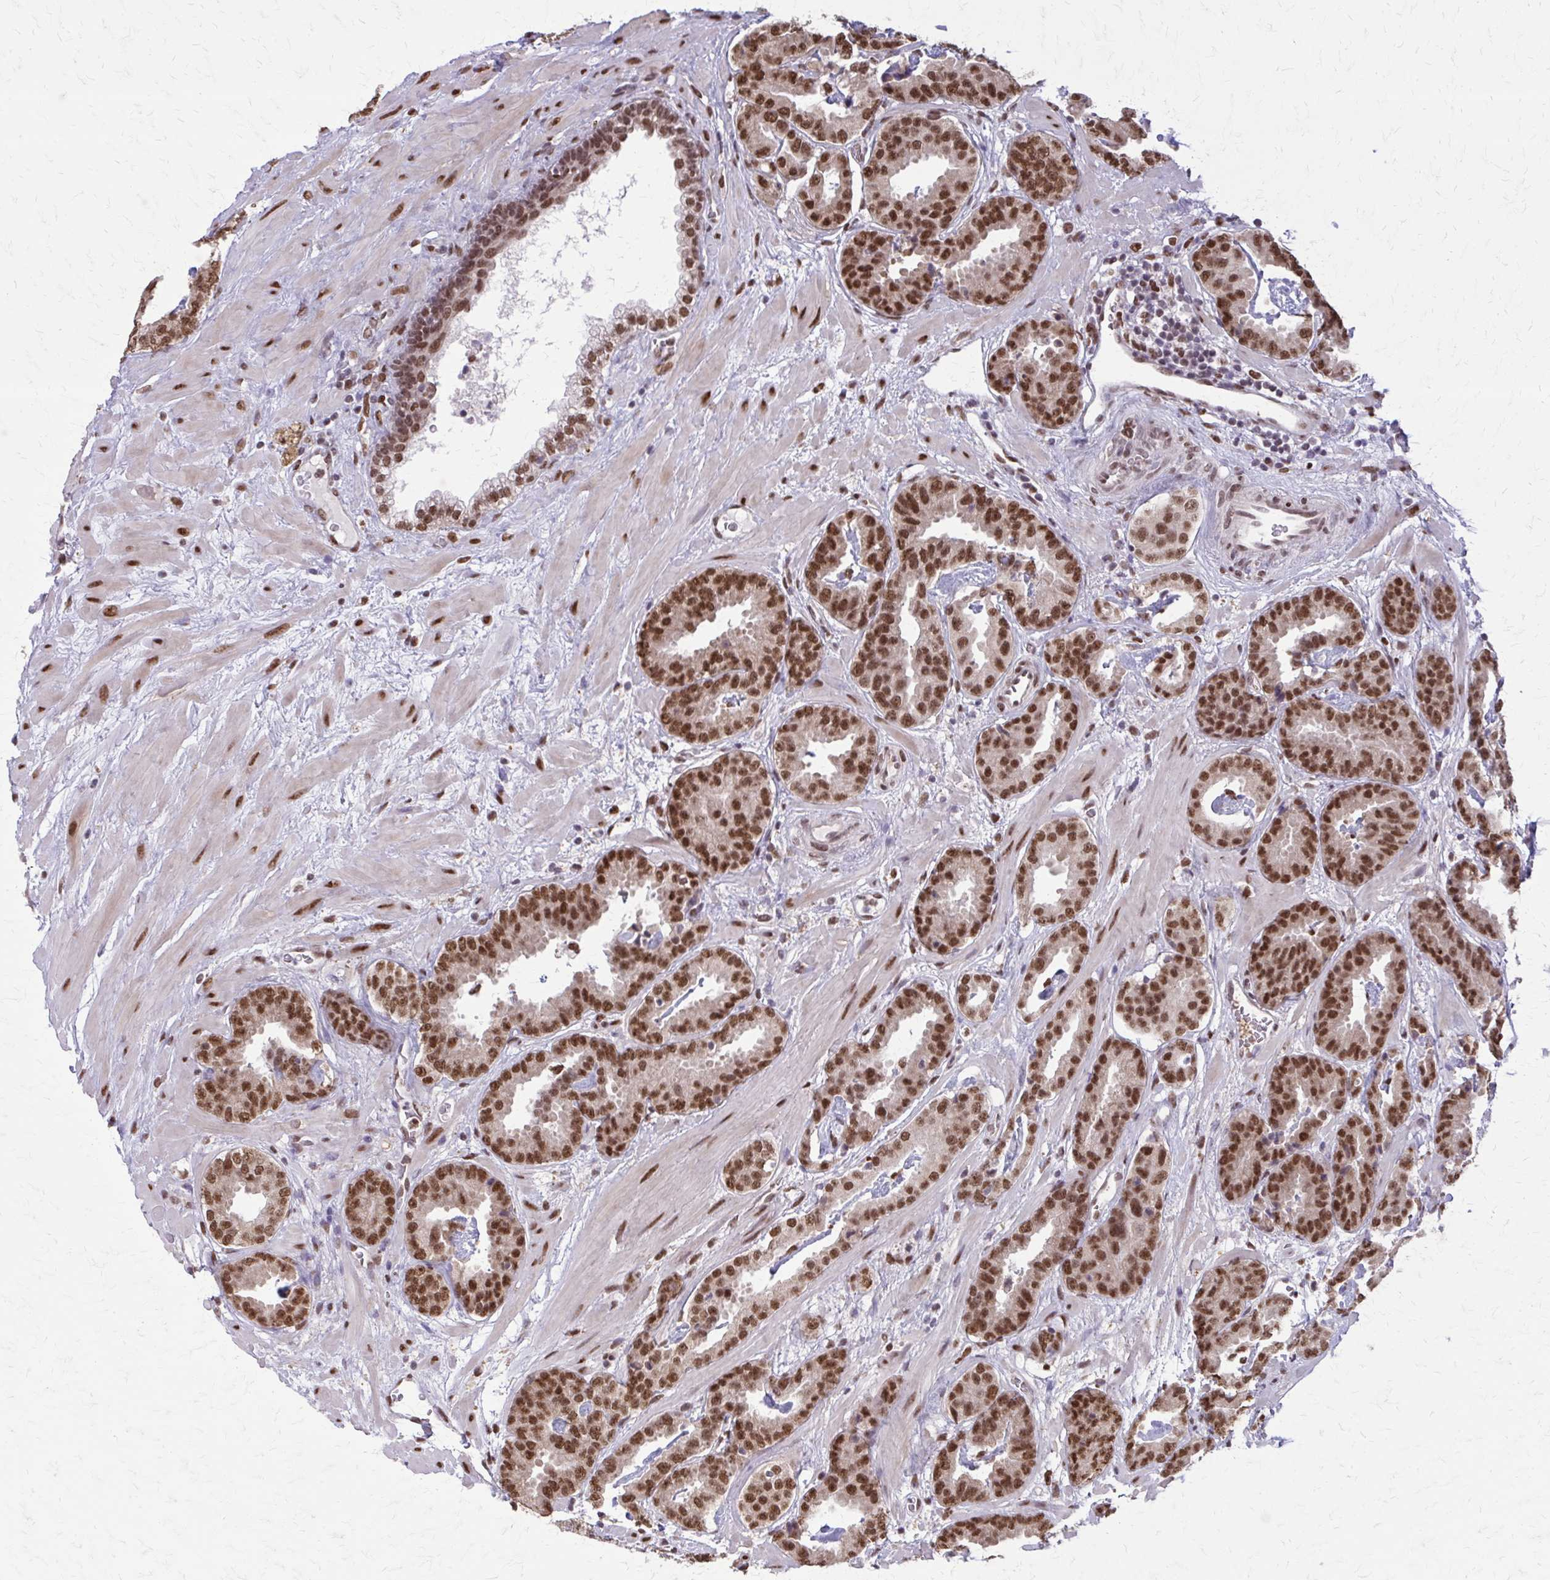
{"staining": {"intensity": "strong", "quantity": ">75%", "location": "nuclear"}, "tissue": "prostate cancer", "cell_type": "Tumor cells", "image_type": "cancer", "snomed": [{"axis": "morphology", "description": "Adenocarcinoma, Low grade"}, {"axis": "topography", "description": "Prostate"}], "caption": "Protein staining of prostate adenocarcinoma (low-grade) tissue displays strong nuclear staining in approximately >75% of tumor cells. (DAB IHC with brightfield microscopy, high magnification).", "gene": "TTF1", "patient": {"sex": "male", "age": 62}}